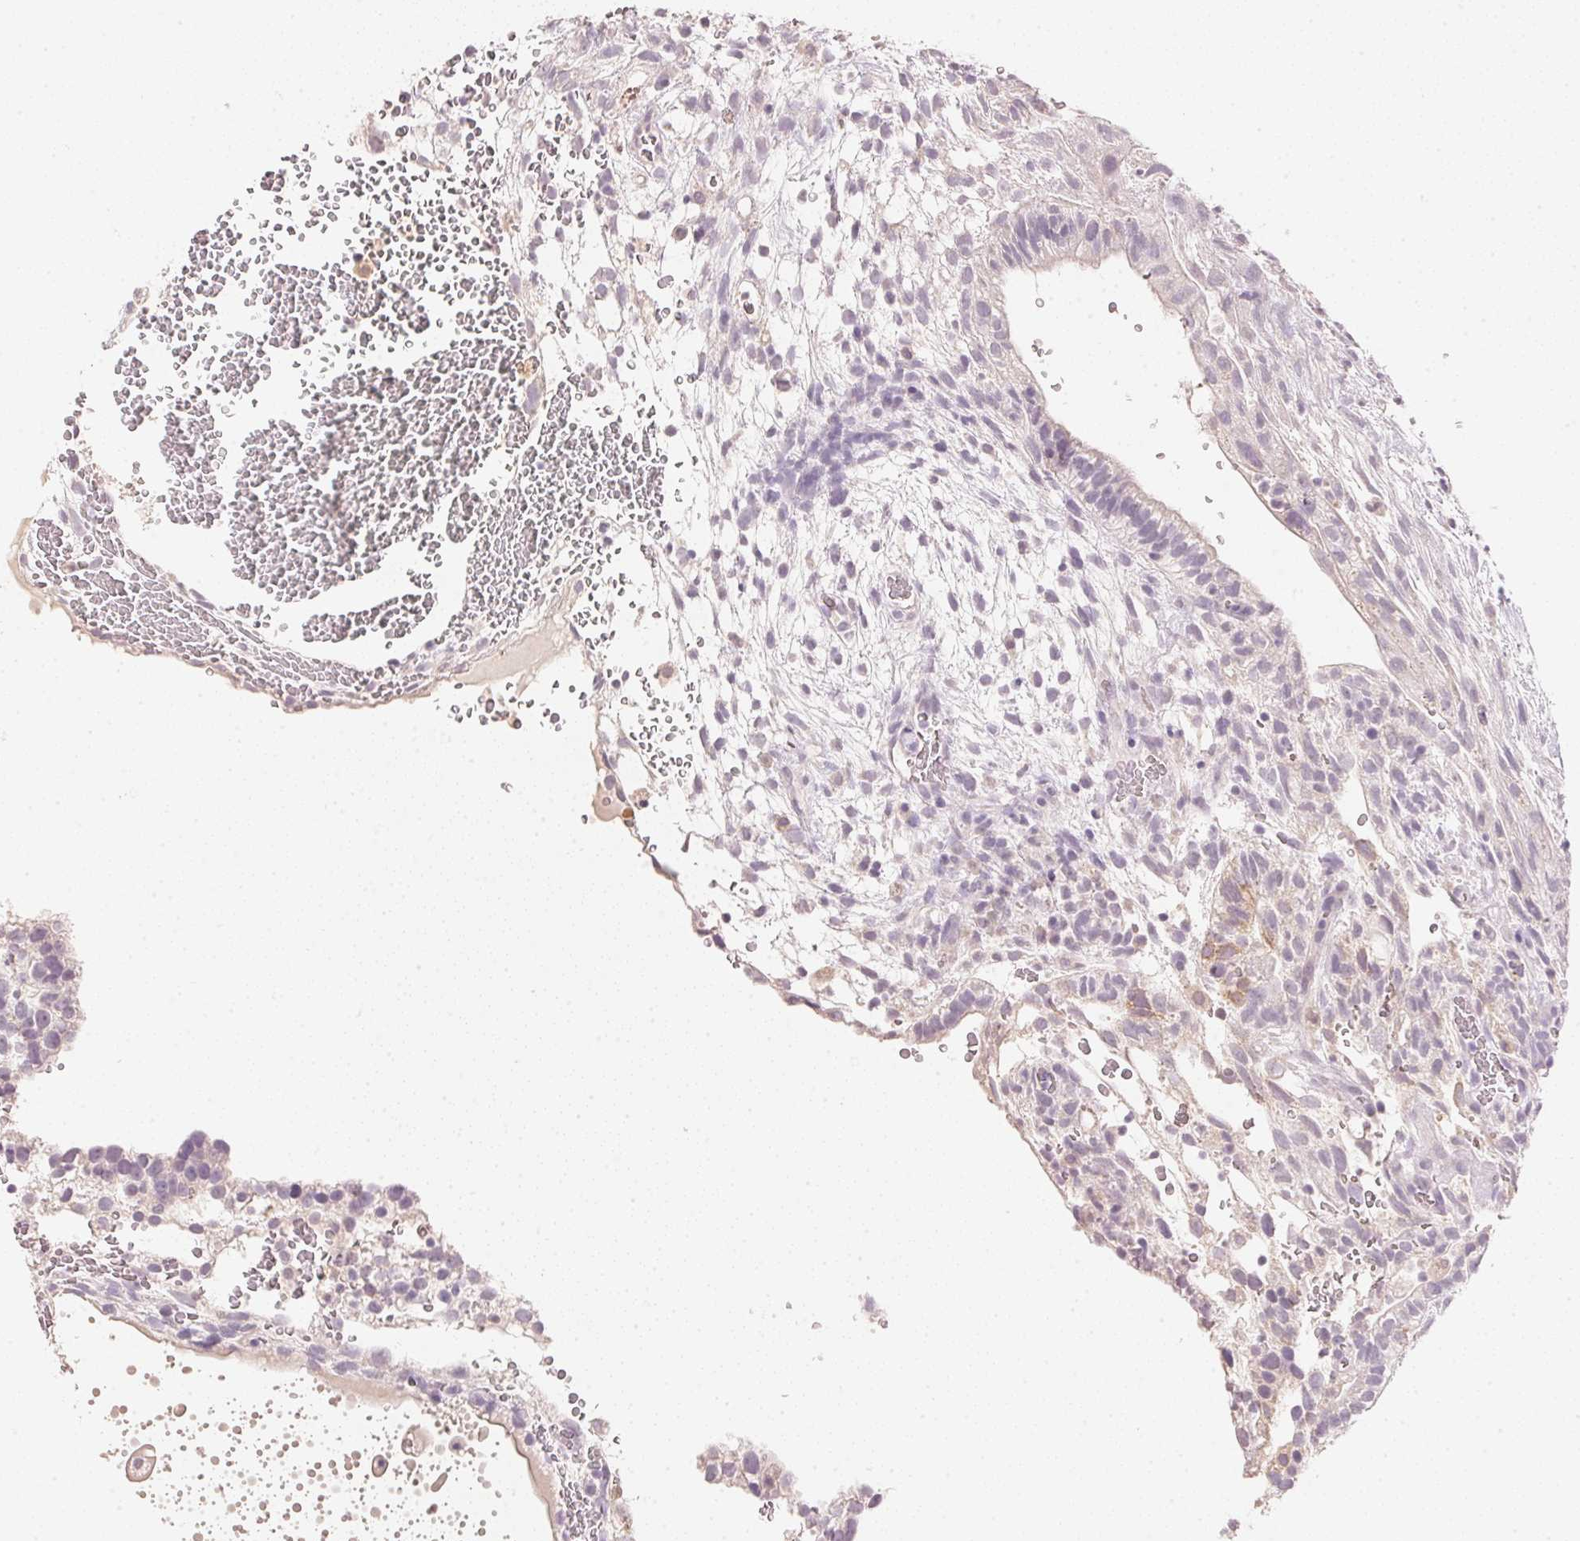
{"staining": {"intensity": "negative", "quantity": "none", "location": "none"}, "tissue": "testis cancer", "cell_type": "Tumor cells", "image_type": "cancer", "snomed": [{"axis": "morphology", "description": "Normal tissue, NOS"}, {"axis": "morphology", "description": "Carcinoma, Embryonal, NOS"}, {"axis": "topography", "description": "Testis"}], "caption": "A micrograph of human embryonal carcinoma (testis) is negative for staining in tumor cells.", "gene": "DHCR24", "patient": {"sex": "male", "age": 32}}